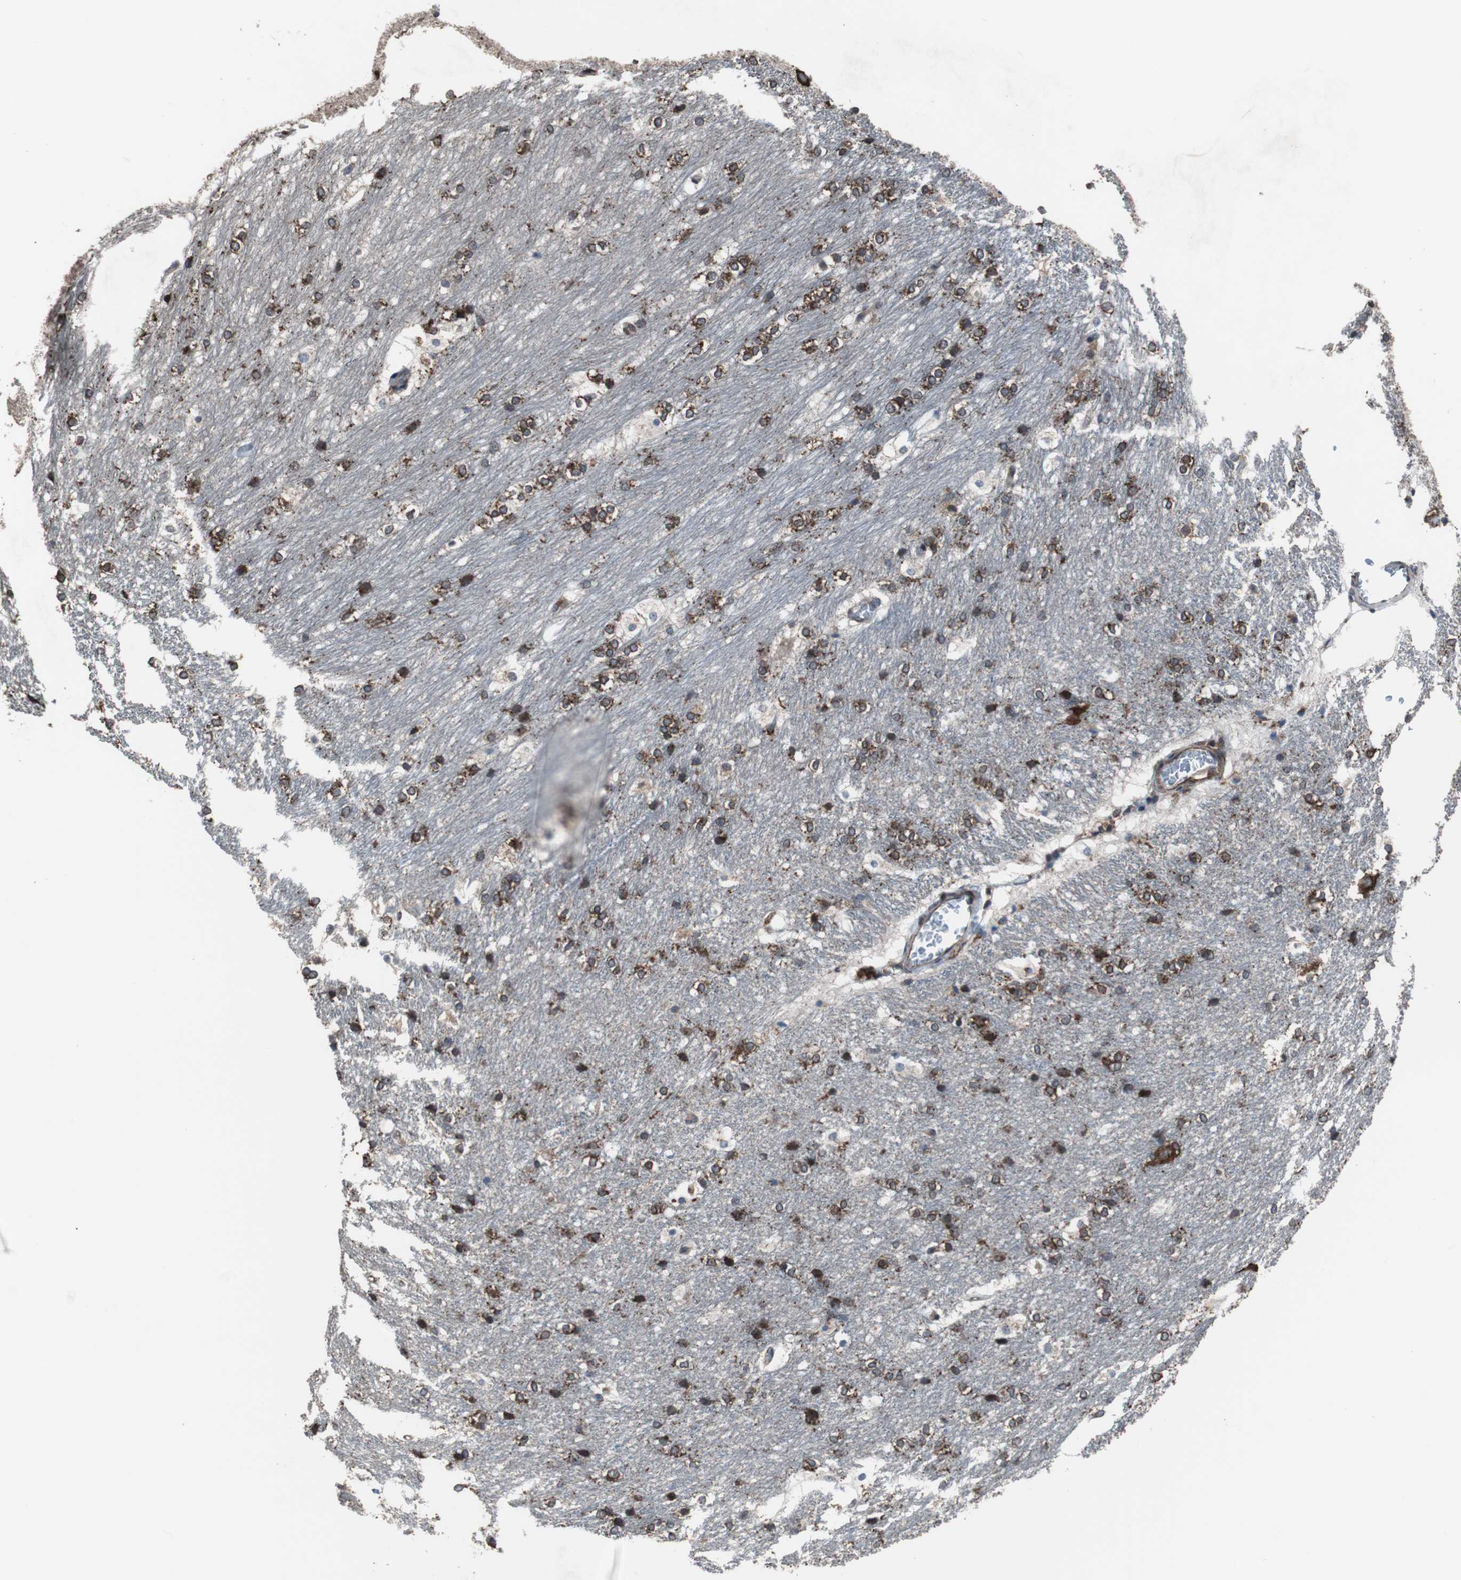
{"staining": {"intensity": "strong", "quantity": ">75%", "location": "cytoplasmic/membranous,nuclear"}, "tissue": "hippocampus", "cell_type": "Glial cells", "image_type": "normal", "snomed": [{"axis": "morphology", "description": "Normal tissue, NOS"}, {"axis": "topography", "description": "Hippocampus"}], "caption": "Approximately >75% of glial cells in unremarkable hippocampus exhibit strong cytoplasmic/membranous,nuclear protein positivity as visualized by brown immunohistochemical staining.", "gene": "USP10", "patient": {"sex": "female", "age": 19}}